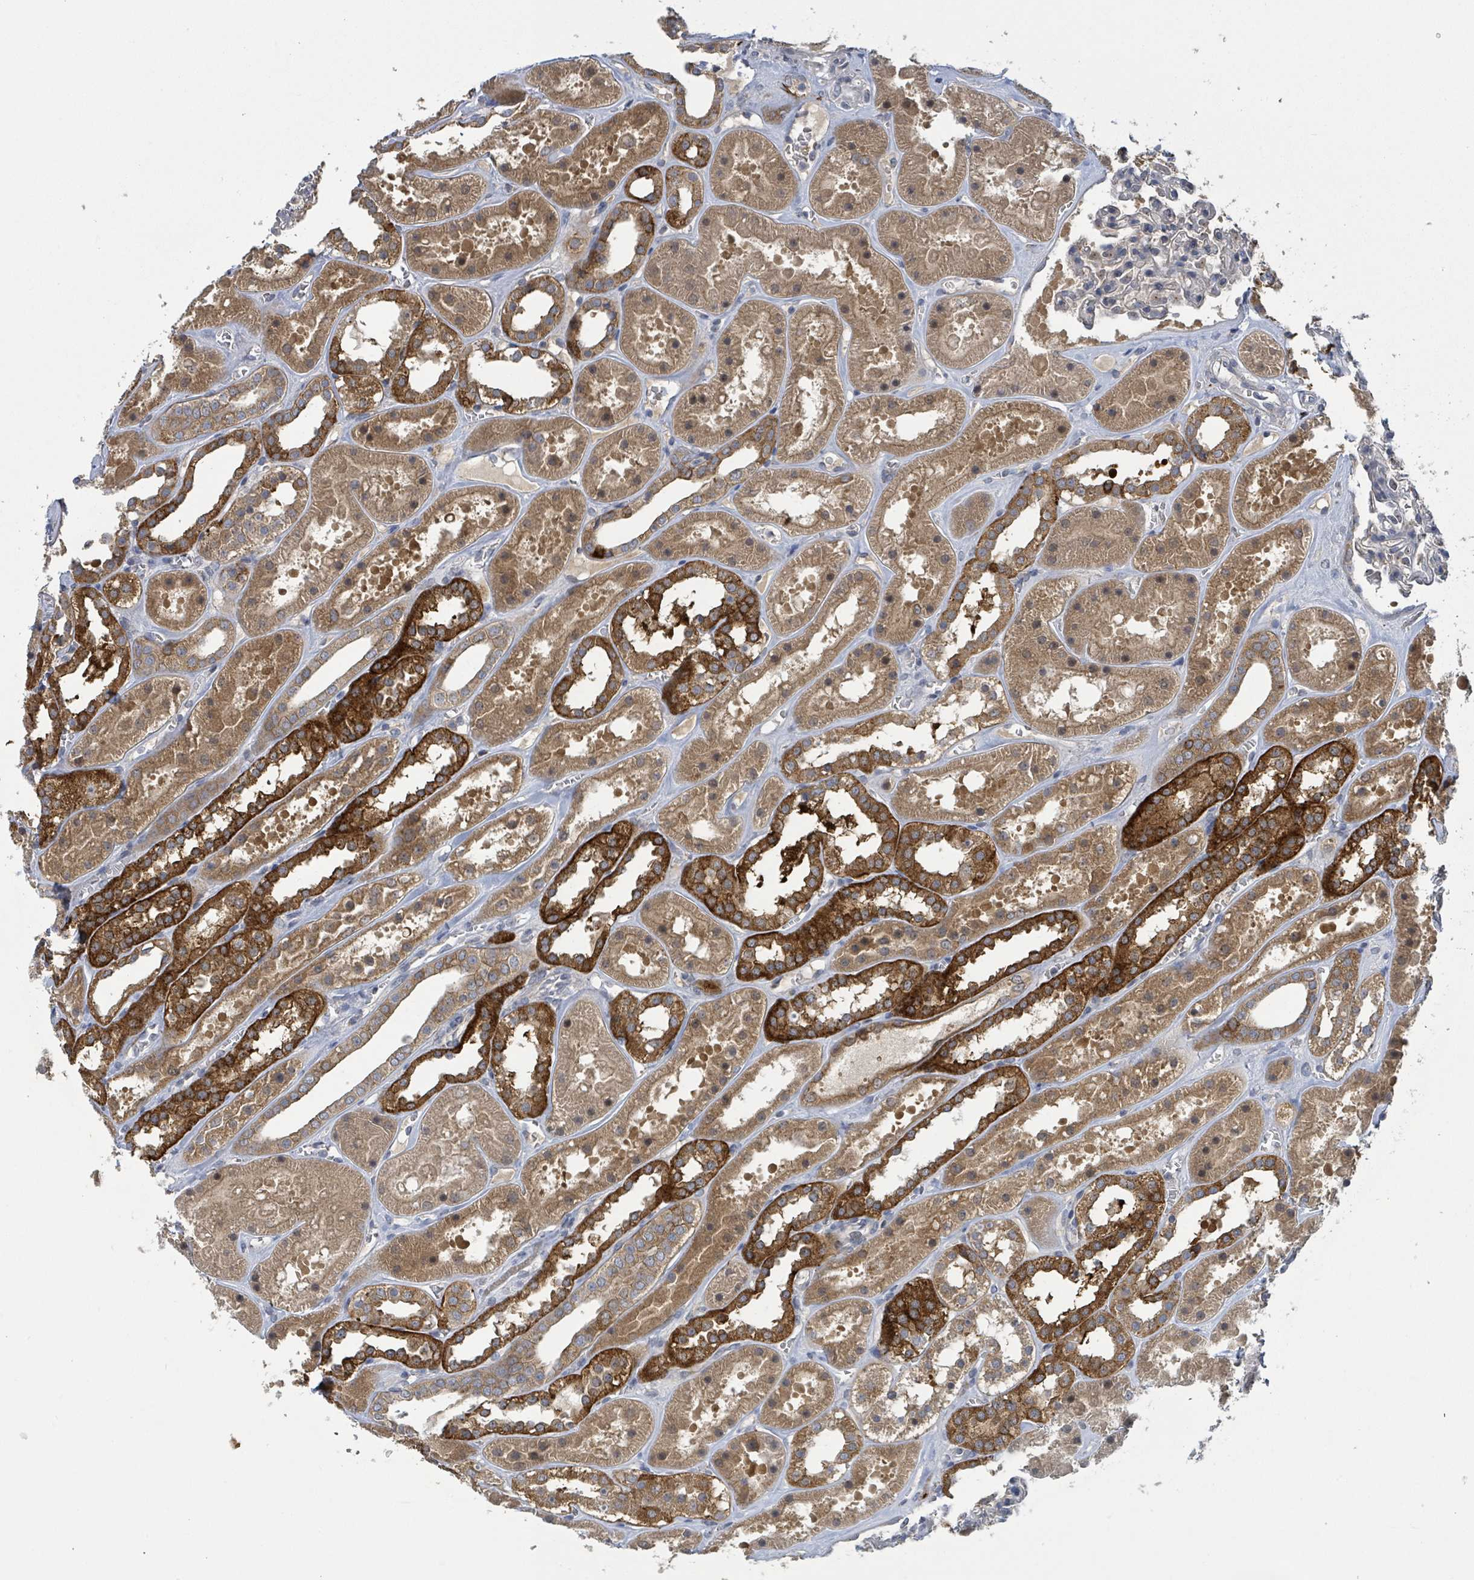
{"staining": {"intensity": "negative", "quantity": "none", "location": "none"}, "tissue": "kidney", "cell_type": "Cells in glomeruli", "image_type": "normal", "snomed": [{"axis": "morphology", "description": "Normal tissue, NOS"}, {"axis": "topography", "description": "Kidney"}], "caption": "High power microscopy photomicrograph of an immunohistochemistry (IHC) micrograph of normal kidney, revealing no significant staining in cells in glomeruli. (Stains: DAB immunohistochemistry with hematoxylin counter stain, Microscopy: brightfield microscopy at high magnification).", "gene": "CCDC121", "patient": {"sex": "female", "age": 41}}